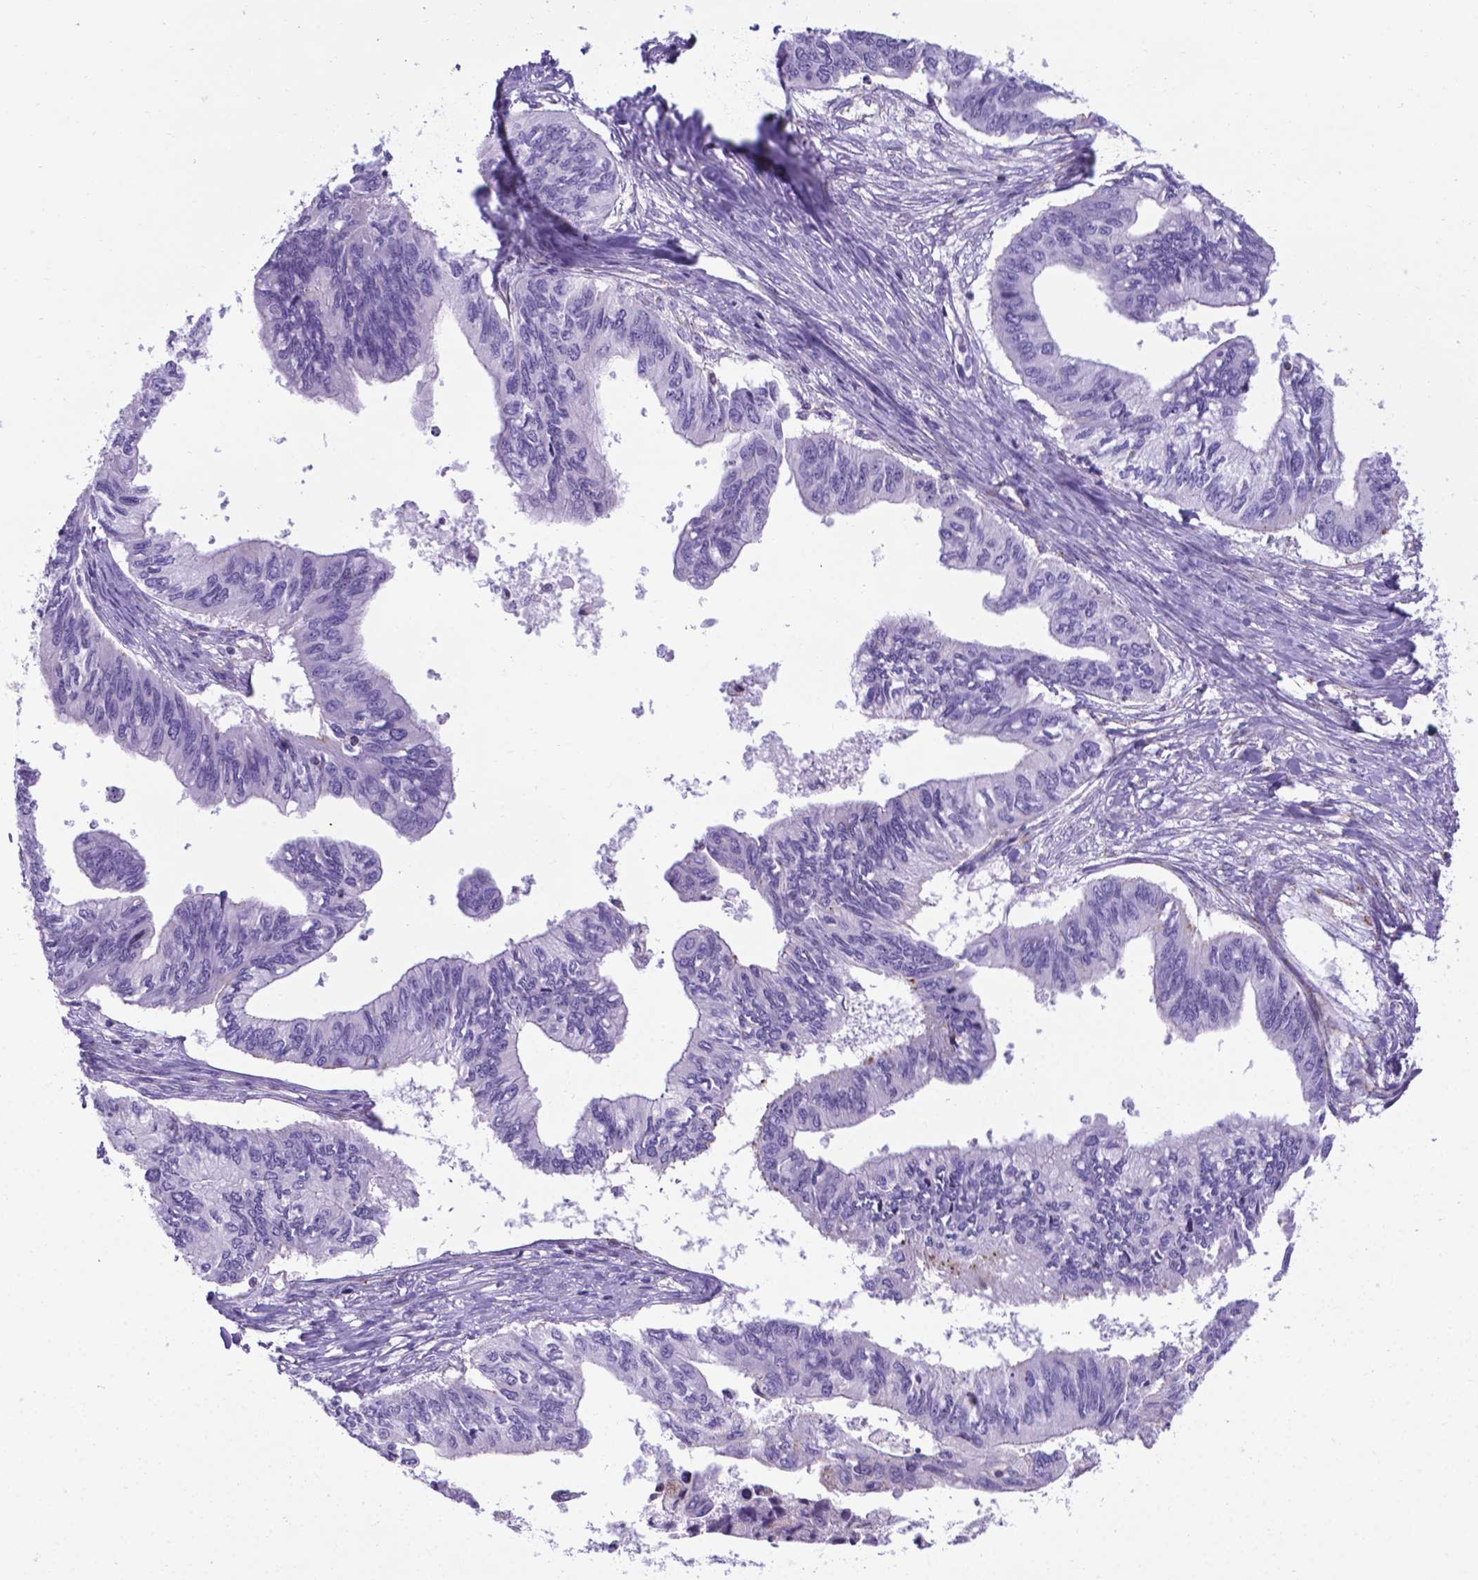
{"staining": {"intensity": "negative", "quantity": "none", "location": "none"}, "tissue": "ovarian cancer", "cell_type": "Tumor cells", "image_type": "cancer", "snomed": [{"axis": "morphology", "description": "Cystadenocarcinoma, mucinous, NOS"}, {"axis": "topography", "description": "Ovary"}], "caption": "This is an immunohistochemistry image of ovarian mucinous cystadenocarcinoma. There is no expression in tumor cells.", "gene": "POU3F3", "patient": {"sex": "female", "age": 76}}